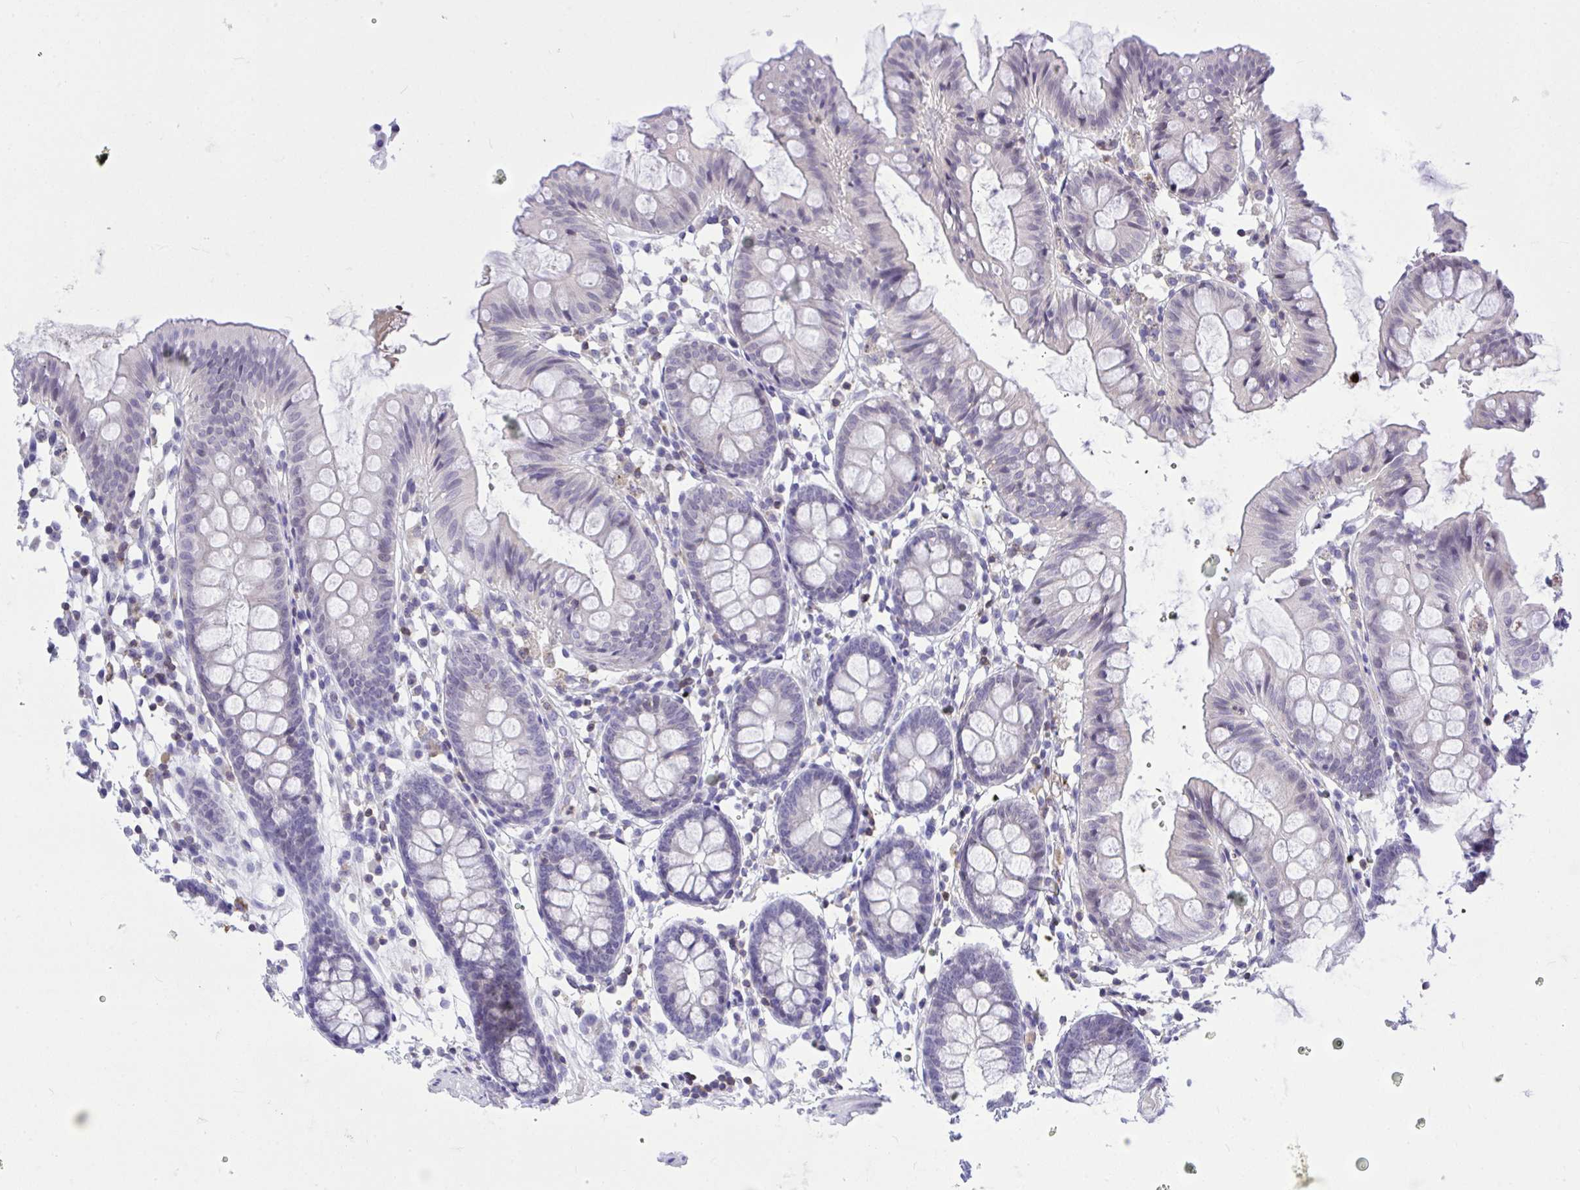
{"staining": {"intensity": "negative", "quantity": "none", "location": "none"}, "tissue": "colon", "cell_type": "Endothelial cells", "image_type": "normal", "snomed": [{"axis": "morphology", "description": "Normal tissue, NOS"}, {"axis": "topography", "description": "Colon"}], "caption": "Immunohistochemistry of unremarkable human colon exhibits no positivity in endothelial cells.", "gene": "CXCL8", "patient": {"sex": "female", "age": 84}}